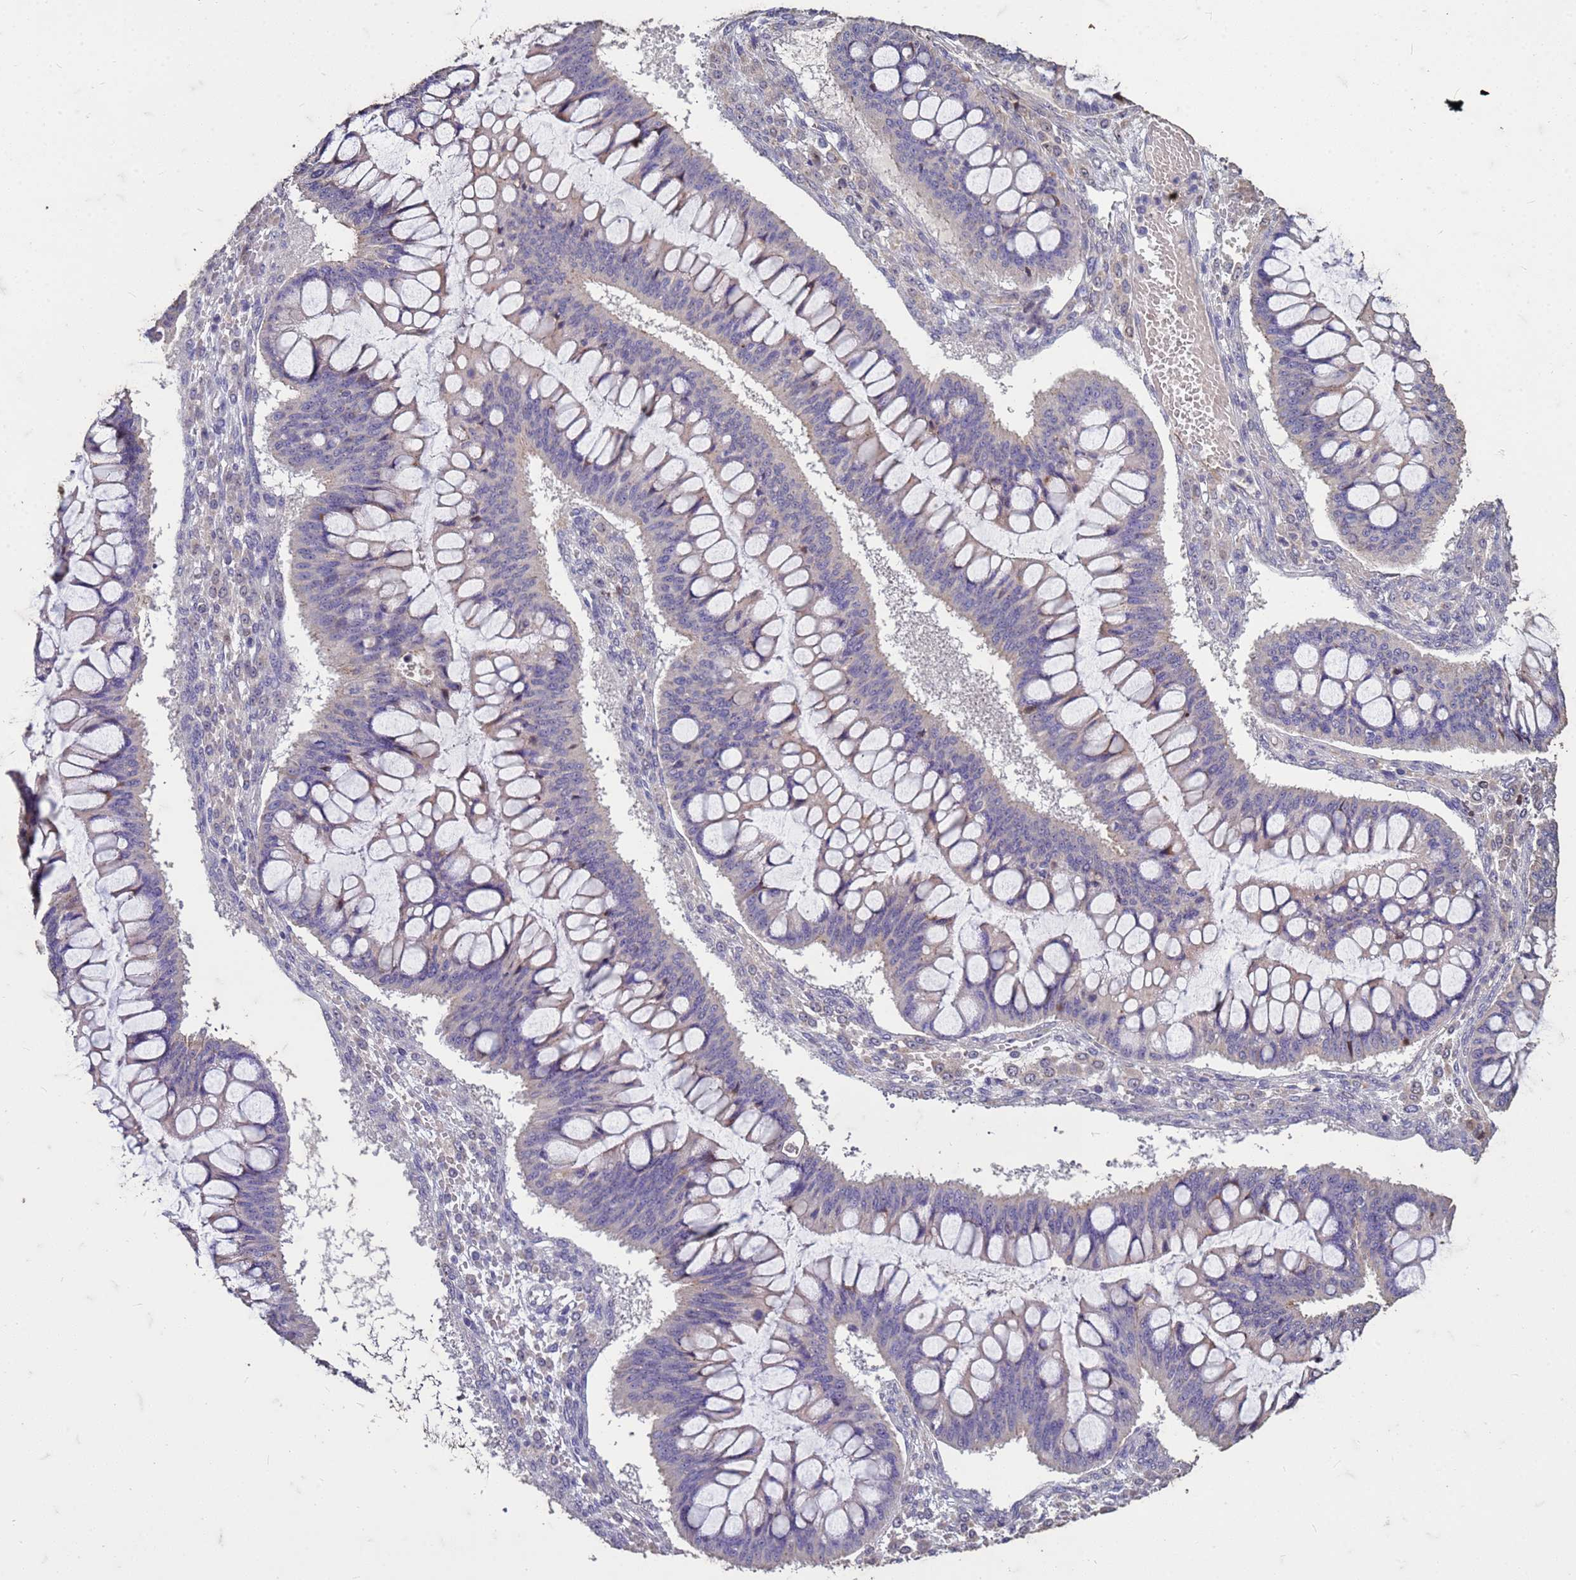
{"staining": {"intensity": "negative", "quantity": "none", "location": "none"}, "tissue": "ovarian cancer", "cell_type": "Tumor cells", "image_type": "cancer", "snomed": [{"axis": "morphology", "description": "Cystadenocarcinoma, mucinous, NOS"}, {"axis": "topography", "description": "Ovary"}], "caption": "IHC histopathology image of human ovarian cancer stained for a protein (brown), which reveals no expression in tumor cells. Brightfield microscopy of immunohistochemistry (IHC) stained with DAB (3,3'-diaminobenzidine) (brown) and hematoxylin (blue), captured at high magnification.", "gene": "FAM184B", "patient": {"sex": "female", "age": 73}}